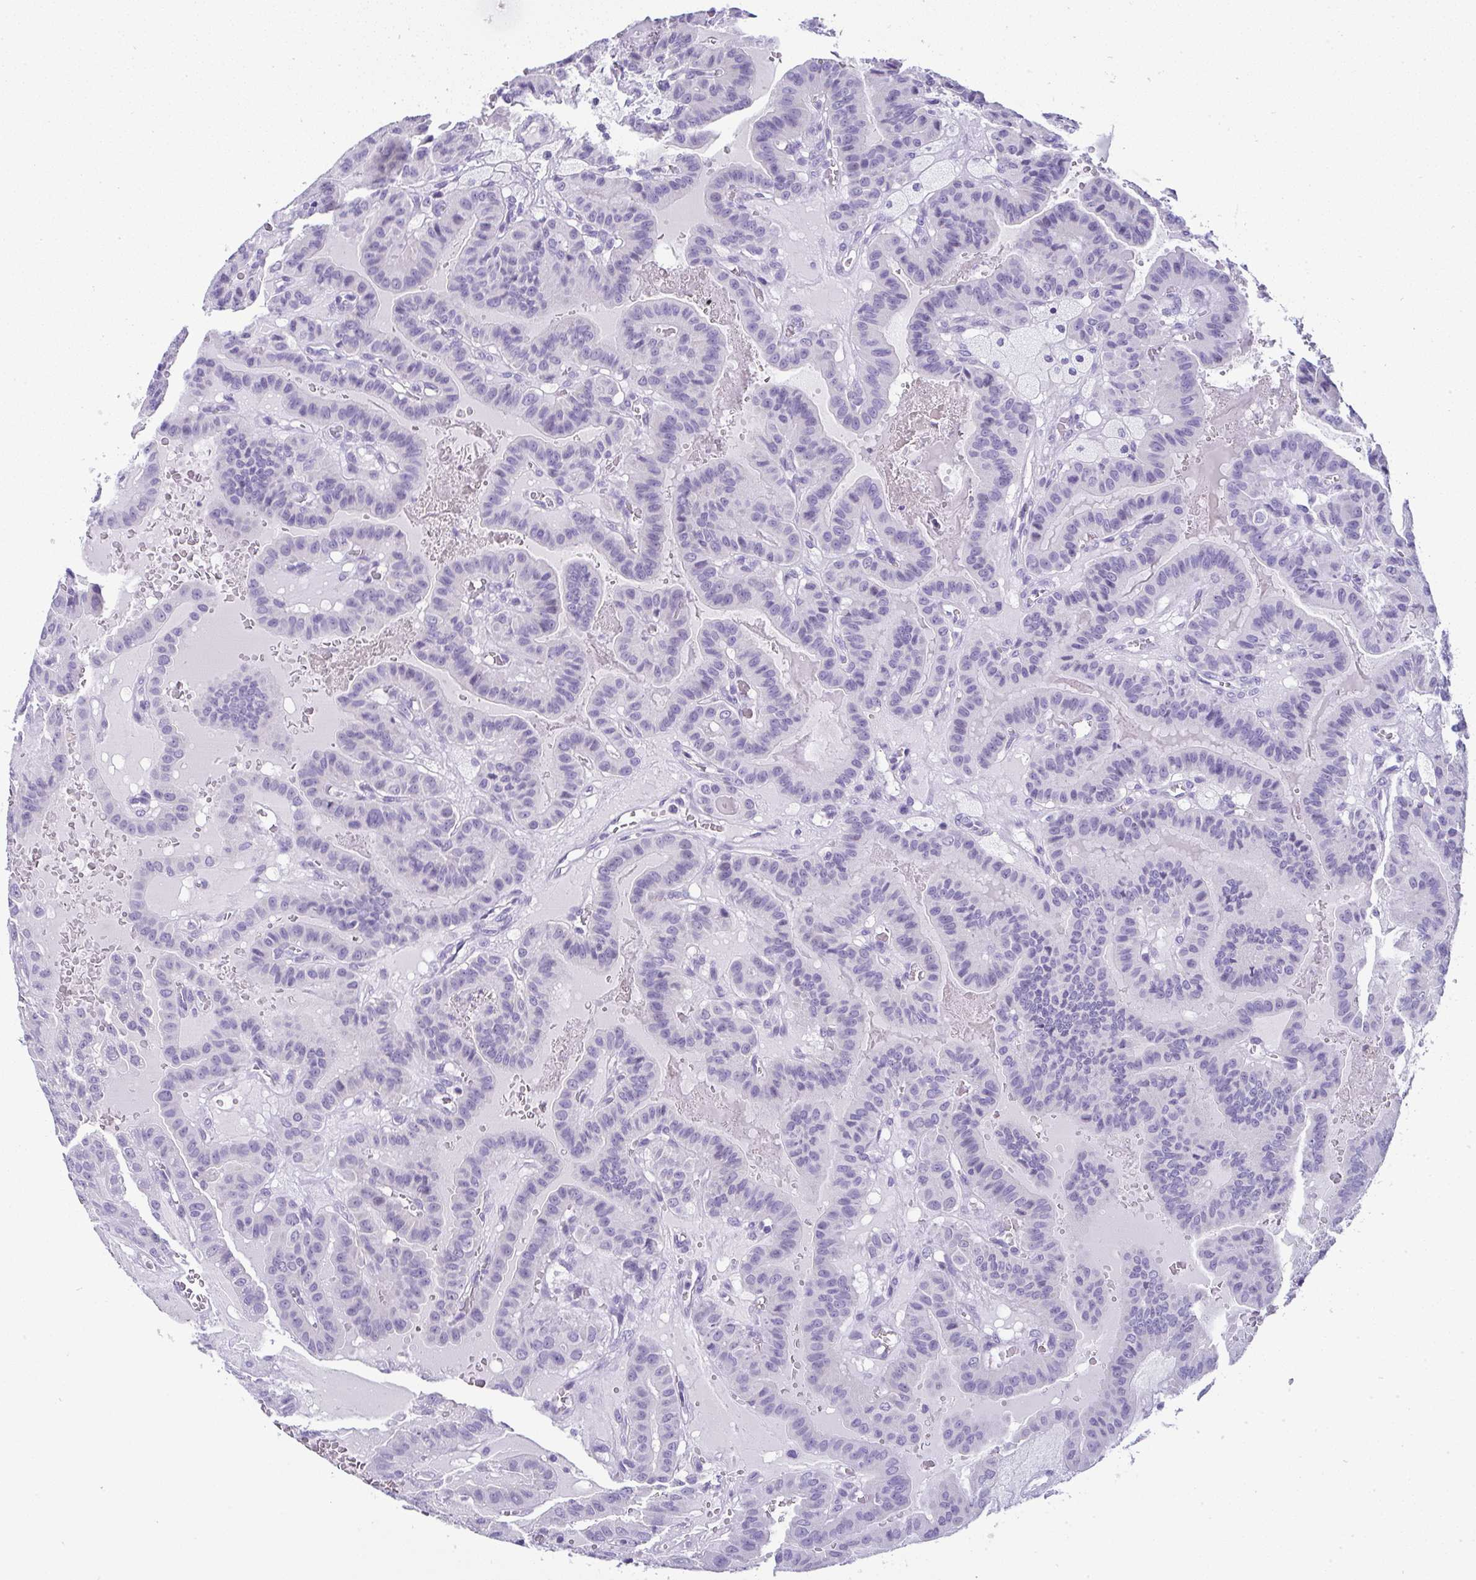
{"staining": {"intensity": "negative", "quantity": "none", "location": "none"}, "tissue": "thyroid cancer", "cell_type": "Tumor cells", "image_type": "cancer", "snomed": [{"axis": "morphology", "description": "Papillary adenocarcinoma, NOS"}, {"axis": "topography", "description": "Thyroid gland"}], "caption": "Thyroid cancer was stained to show a protein in brown. There is no significant positivity in tumor cells.", "gene": "RNF183", "patient": {"sex": "male", "age": 87}}